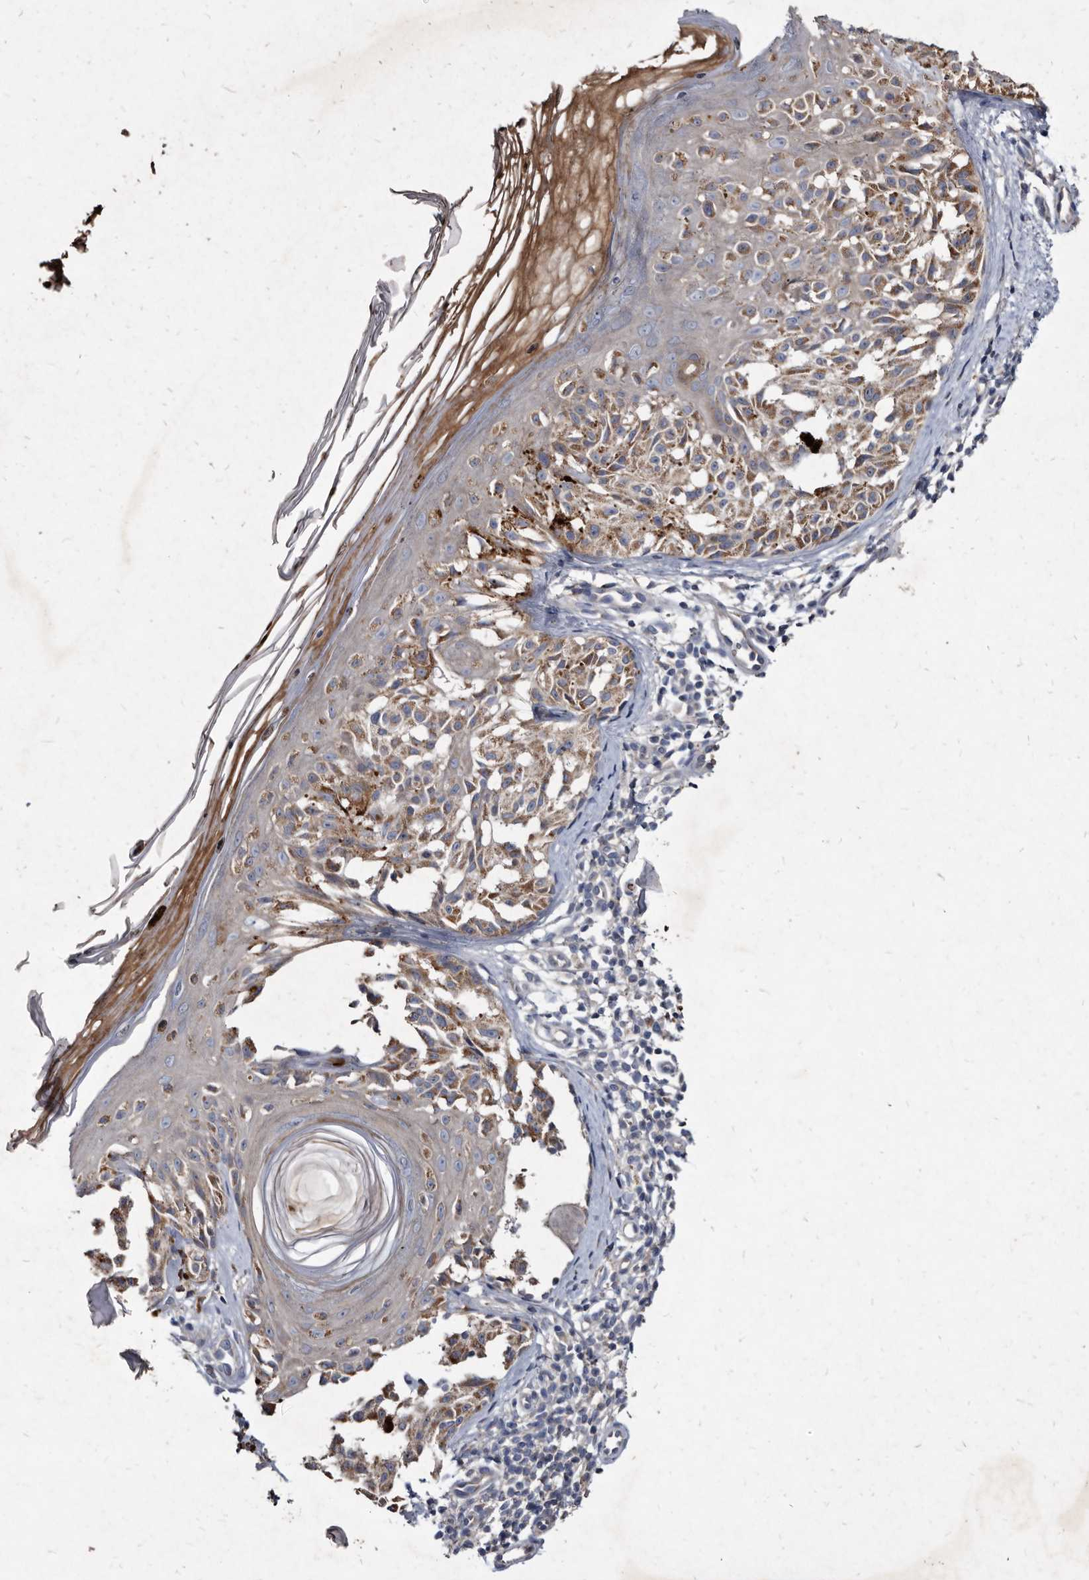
{"staining": {"intensity": "weak", "quantity": ">75%", "location": "cytoplasmic/membranous"}, "tissue": "melanoma", "cell_type": "Tumor cells", "image_type": "cancer", "snomed": [{"axis": "morphology", "description": "Malignant melanoma, NOS"}, {"axis": "topography", "description": "Skin"}], "caption": "Protein expression analysis of malignant melanoma reveals weak cytoplasmic/membranous expression in approximately >75% of tumor cells.", "gene": "YPEL3", "patient": {"sex": "female", "age": 50}}